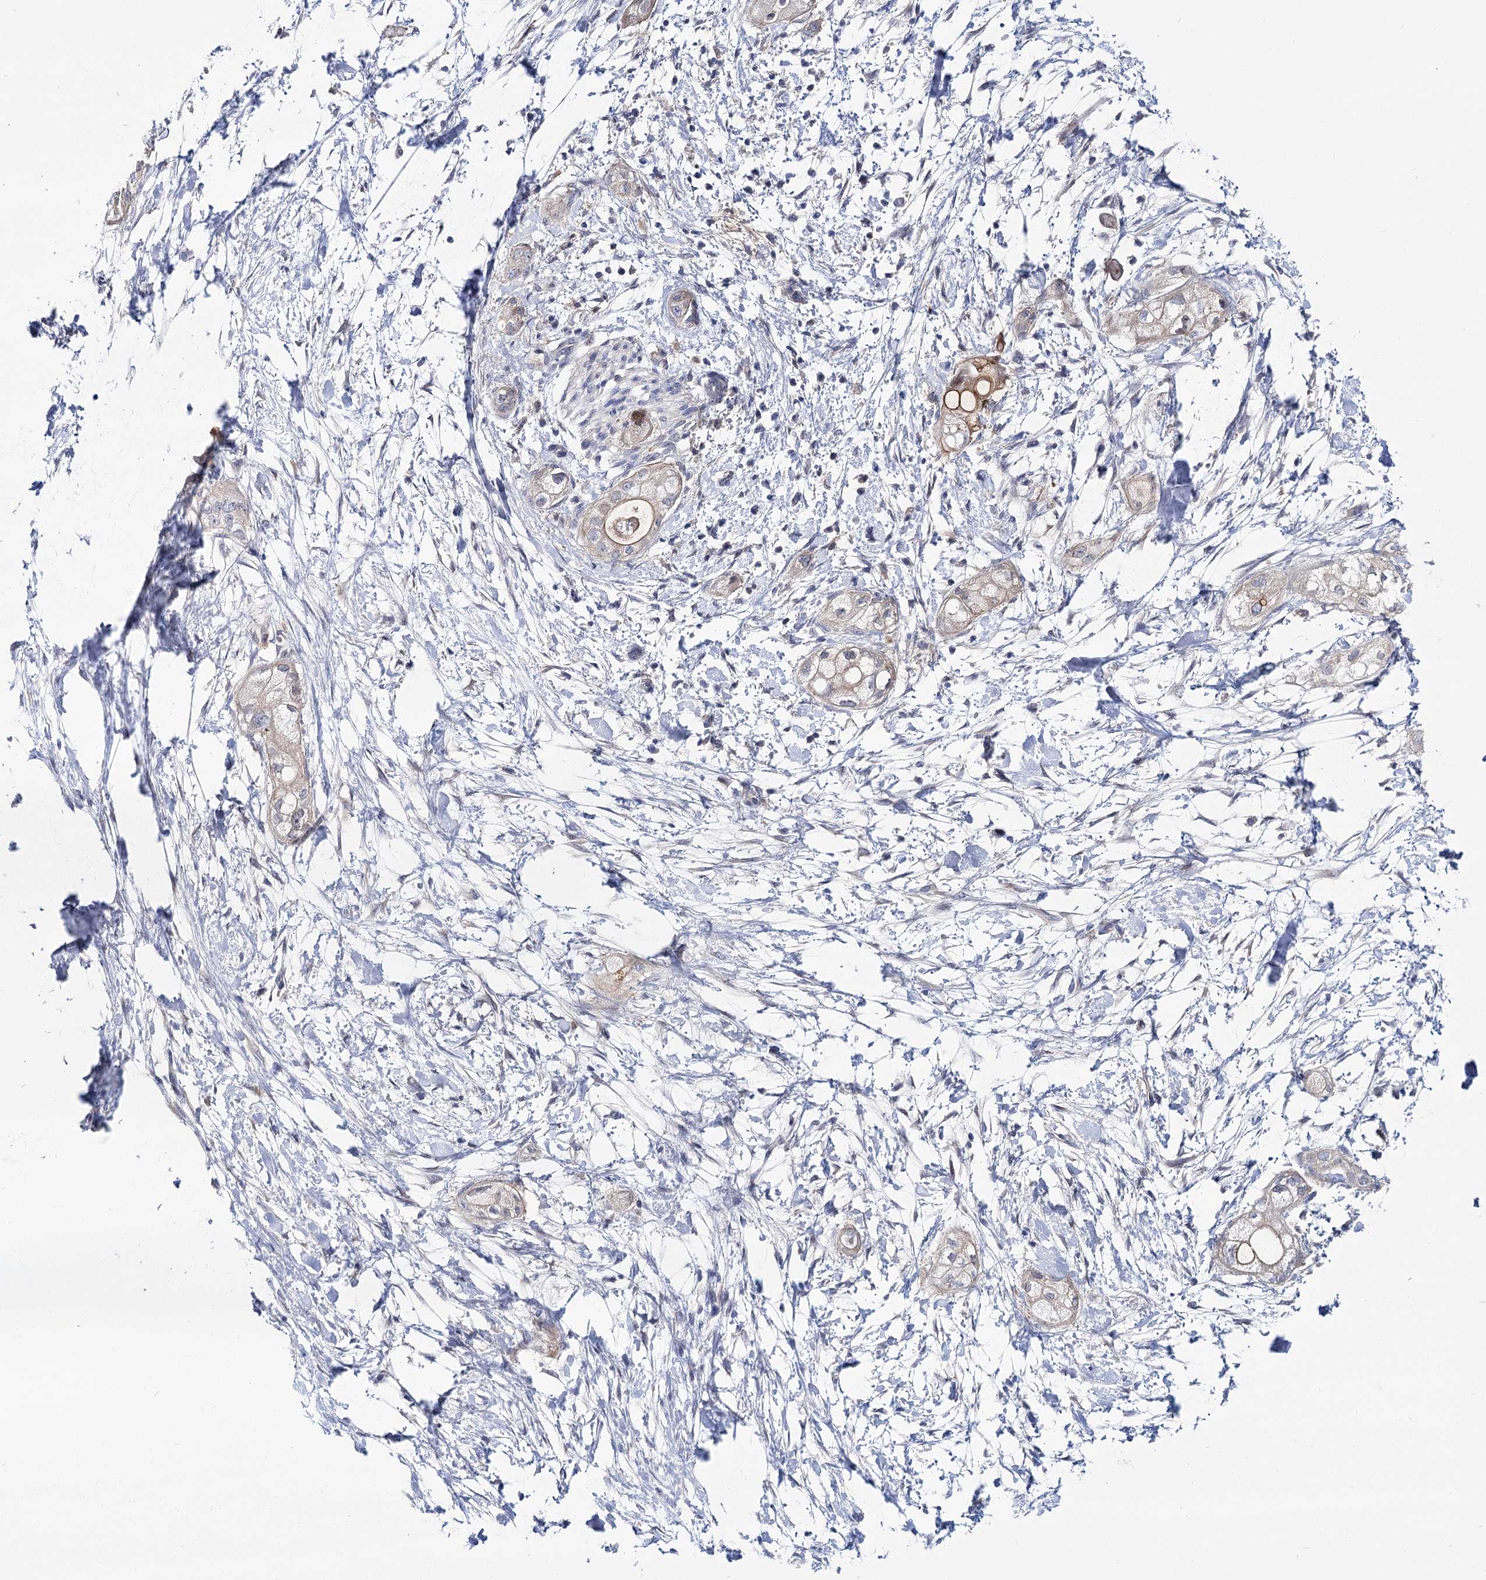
{"staining": {"intensity": "negative", "quantity": "none", "location": "none"}, "tissue": "pancreatic cancer", "cell_type": "Tumor cells", "image_type": "cancer", "snomed": [{"axis": "morphology", "description": "Adenocarcinoma, NOS"}, {"axis": "topography", "description": "Pancreas"}], "caption": "IHC image of neoplastic tissue: pancreatic adenocarcinoma stained with DAB (3,3'-diaminobenzidine) demonstrates no significant protein positivity in tumor cells.", "gene": "UGP2", "patient": {"sex": "male", "age": 58}}